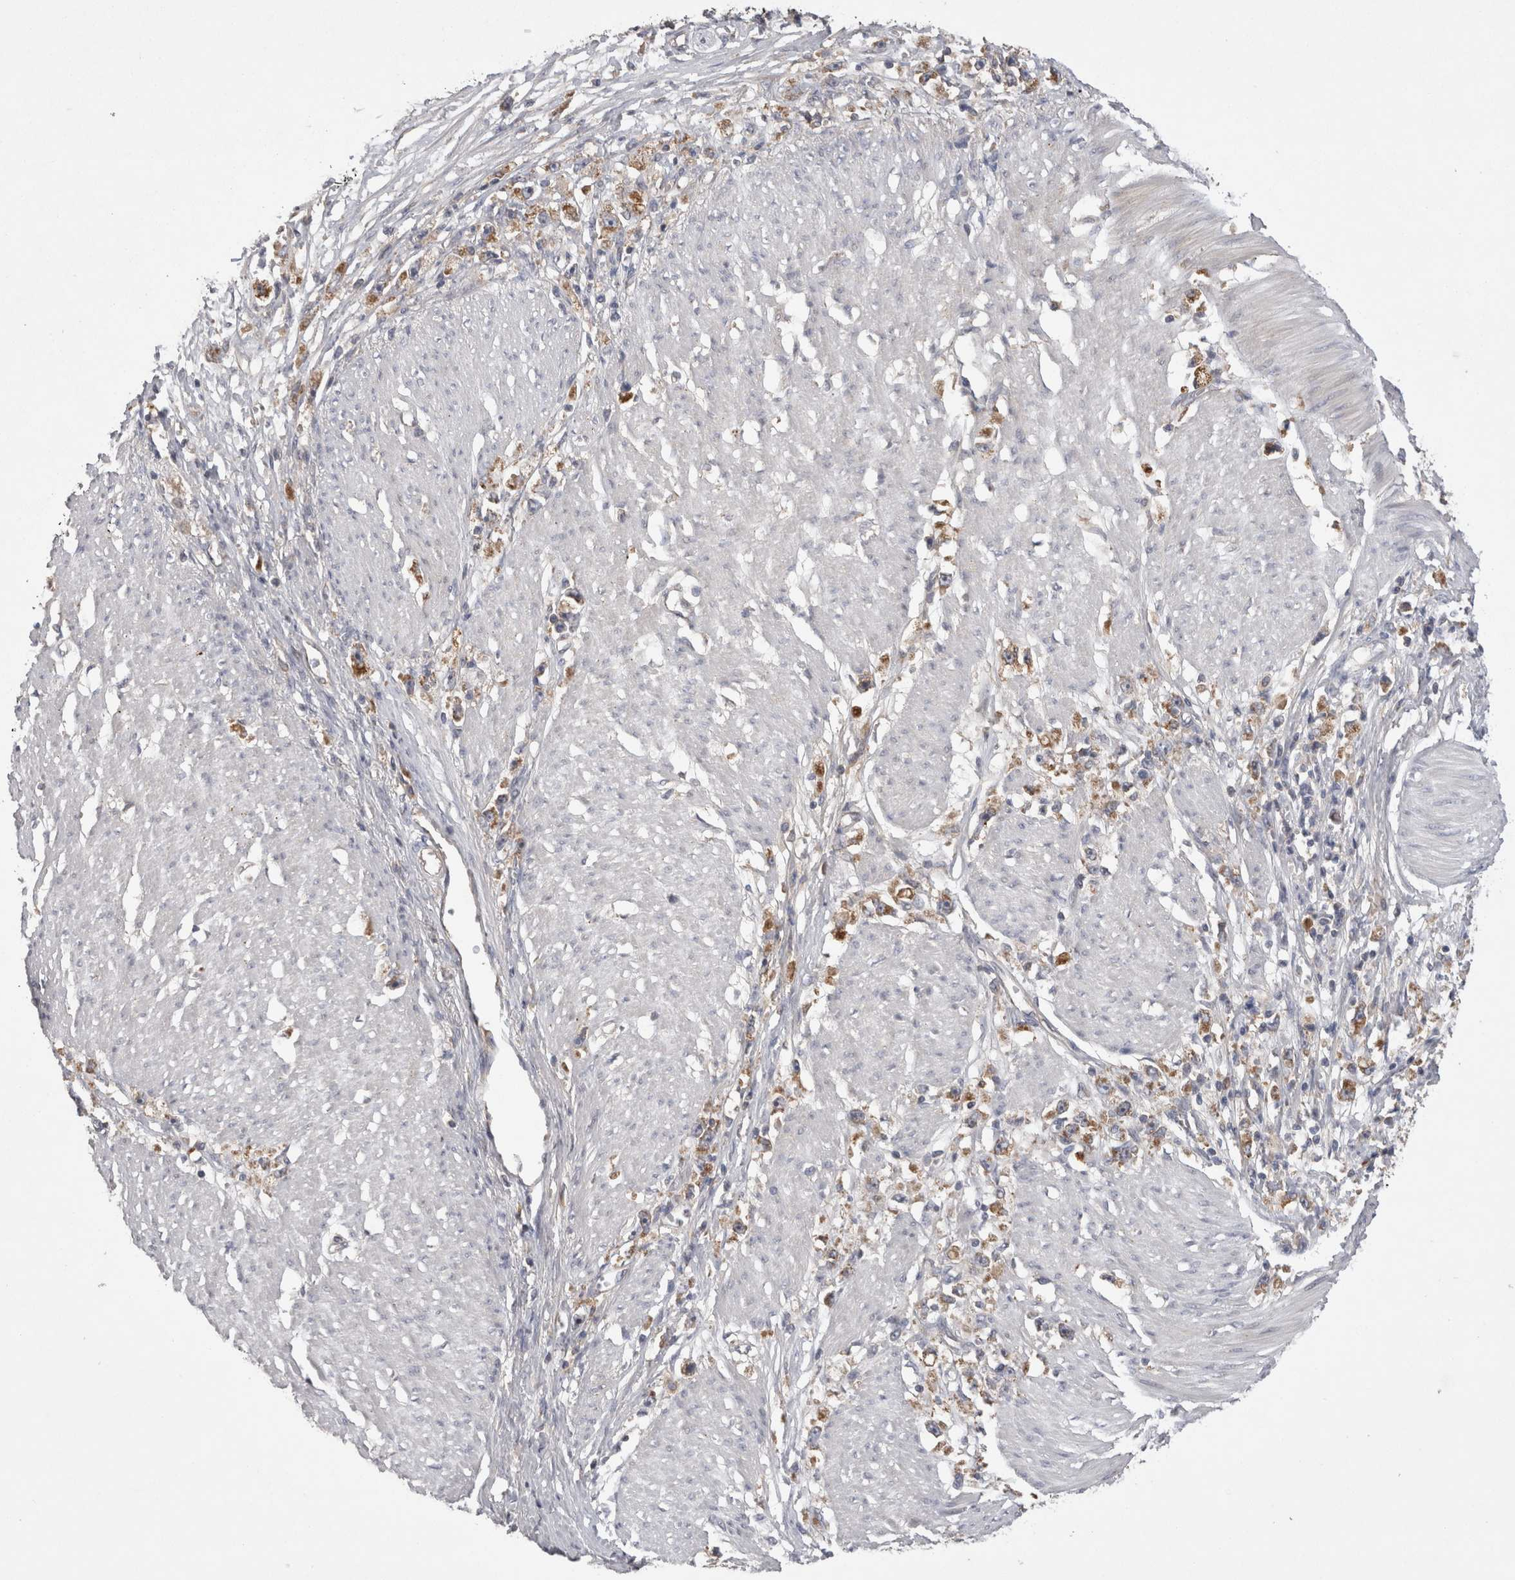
{"staining": {"intensity": "moderate", "quantity": "25%-75%", "location": "cytoplasmic/membranous"}, "tissue": "stomach cancer", "cell_type": "Tumor cells", "image_type": "cancer", "snomed": [{"axis": "morphology", "description": "Adenocarcinoma, NOS"}, {"axis": "topography", "description": "Stomach"}], "caption": "A micrograph of adenocarcinoma (stomach) stained for a protein displays moderate cytoplasmic/membranous brown staining in tumor cells. (DAB (3,3'-diaminobenzidine) = brown stain, brightfield microscopy at high magnification).", "gene": "DARS2", "patient": {"sex": "female", "age": 59}}